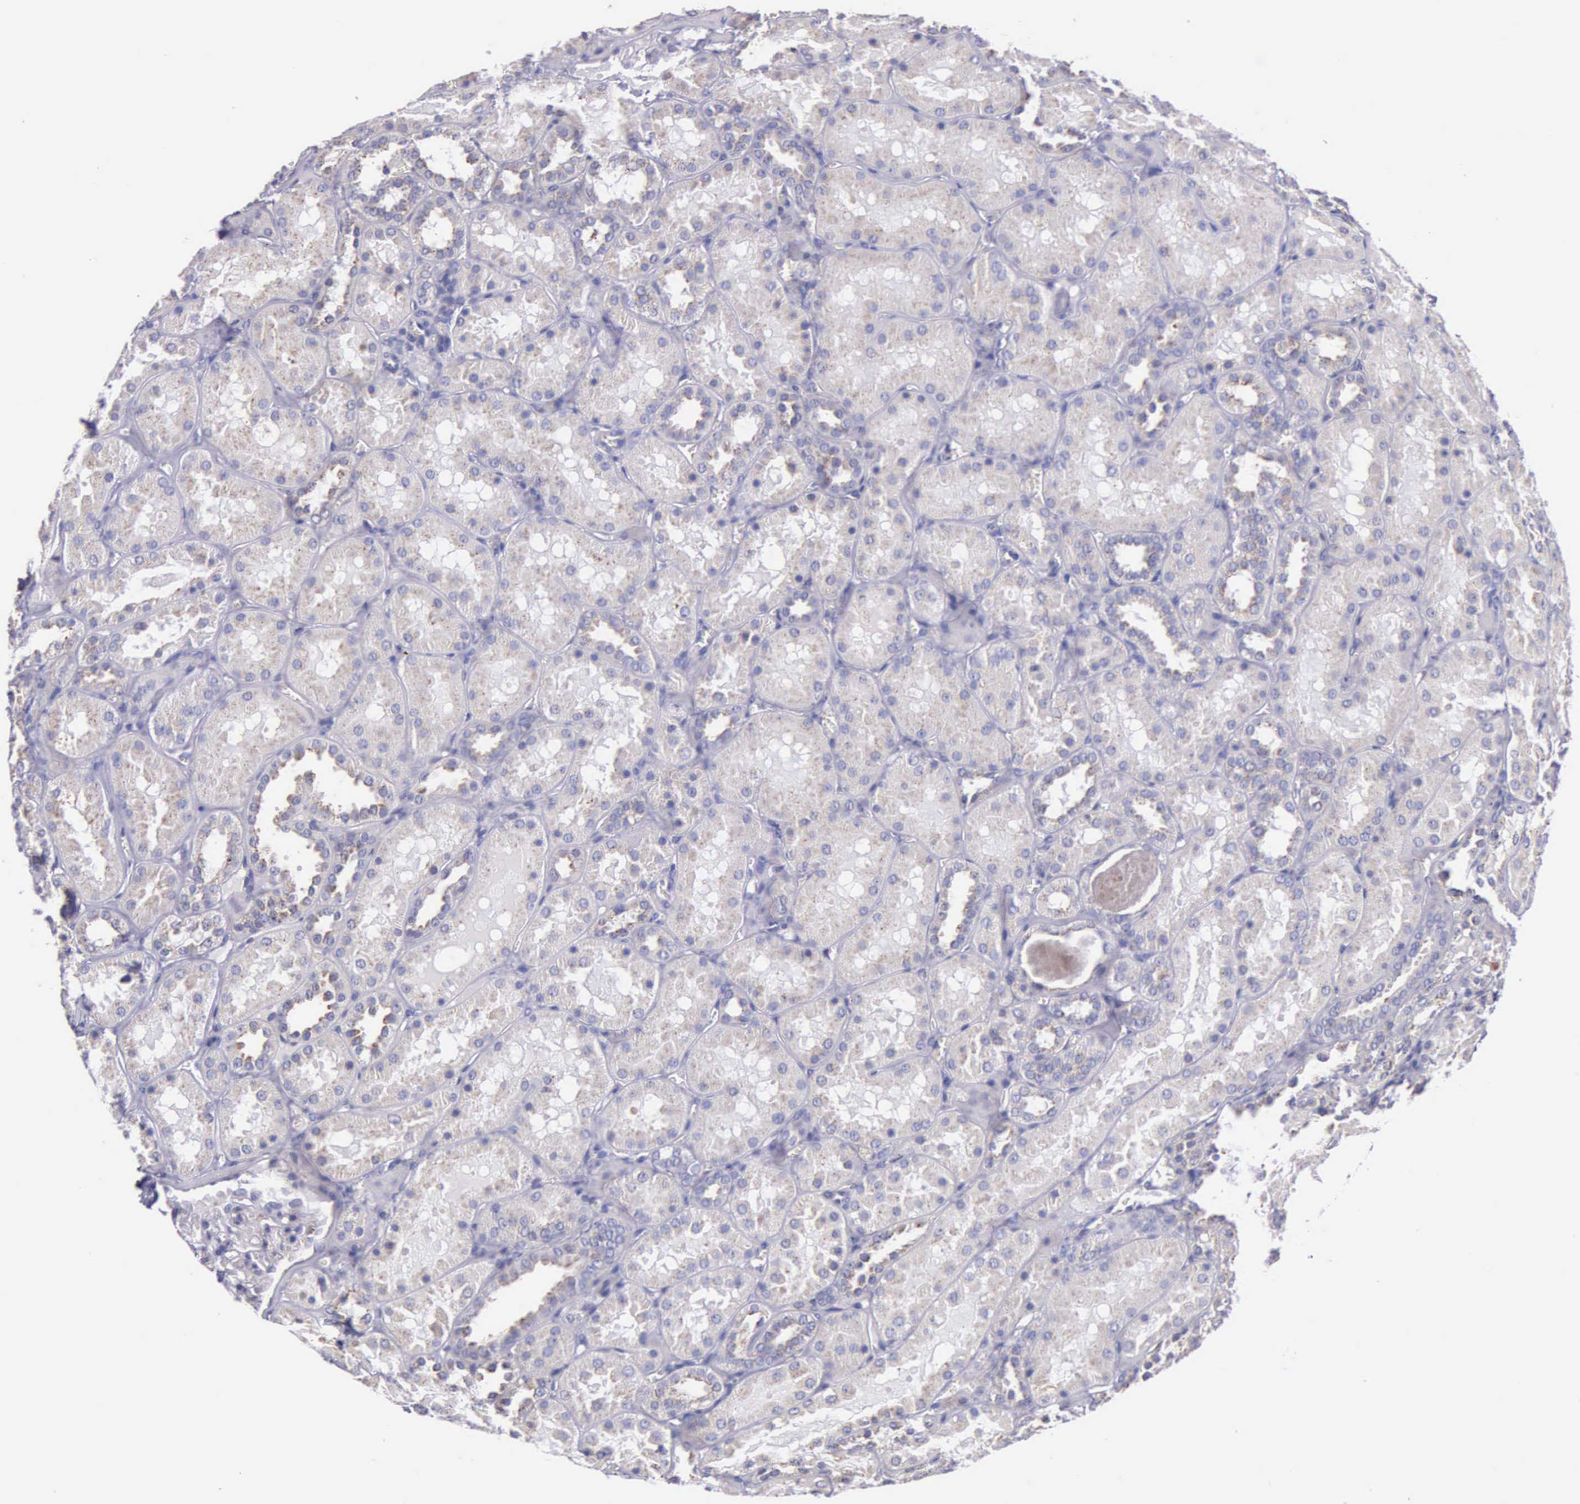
{"staining": {"intensity": "negative", "quantity": "none", "location": "none"}, "tissue": "kidney", "cell_type": "Cells in glomeruli", "image_type": "normal", "snomed": [{"axis": "morphology", "description": "Normal tissue, NOS"}, {"axis": "topography", "description": "Kidney"}], "caption": "The histopathology image reveals no significant staining in cells in glomeruli of kidney.", "gene": "CTAGE15", "patient": {"sex": "female", "age": 52}}